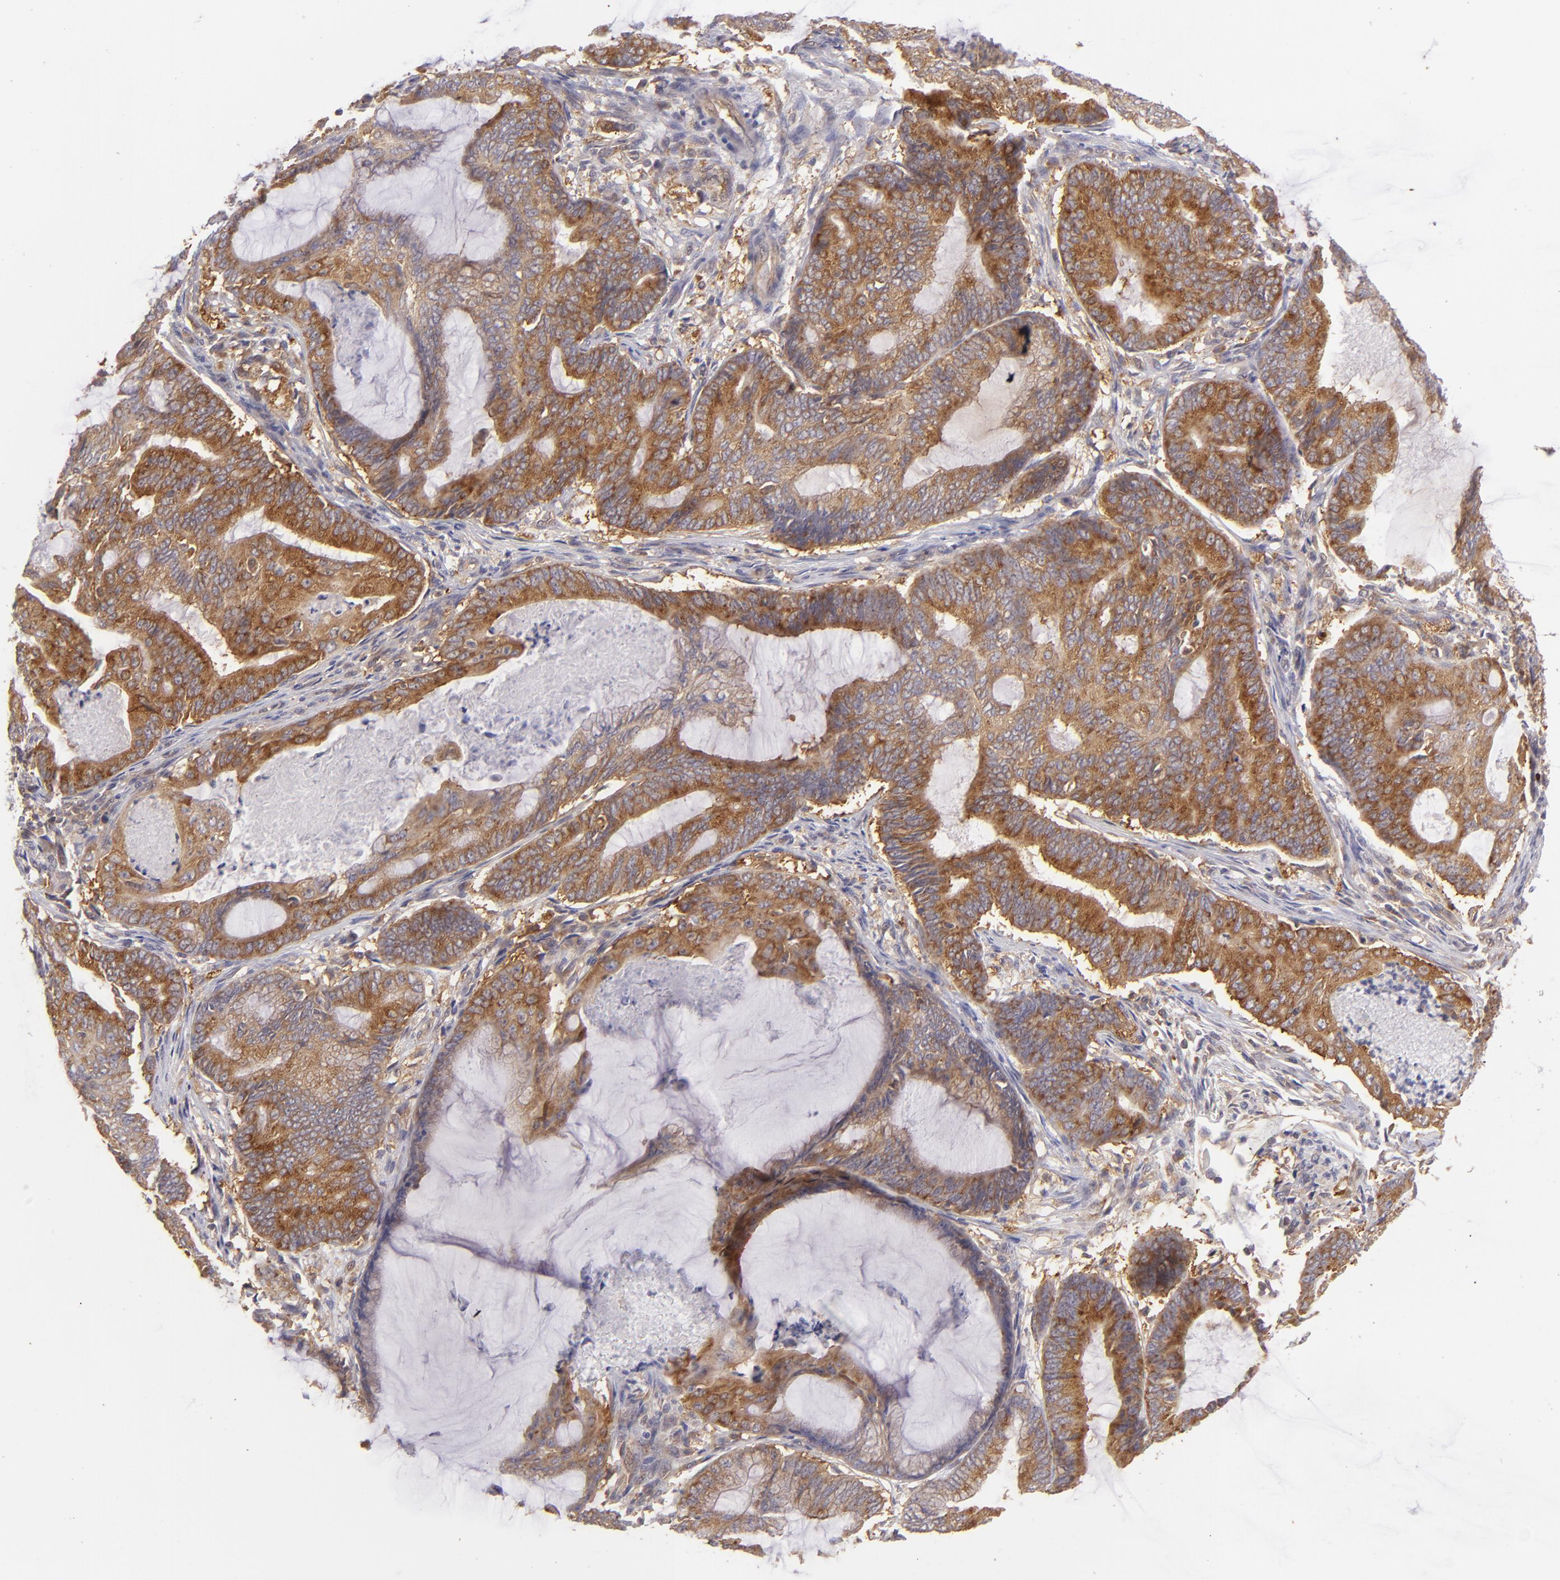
{"staining": {"intensity": "strong", "quantity": ">75%", "location": "cytoplasmic/membranous"}, "tissue": "endometrial cancer", "cell_type": "Tumor cells", "image_type": "cancer", "snomed": [{"axis": "morphology", "description": "Adenocarcinoma, NOS"}, {"axis": "topography", "description": "Endometrium"}], "caption": "Human endometrial adenocarcinoma stained with a protein marker reveals strong staining in tumor cells.", "gene": "PTPN13", "patient": {"sex": "female", "age": 63}}